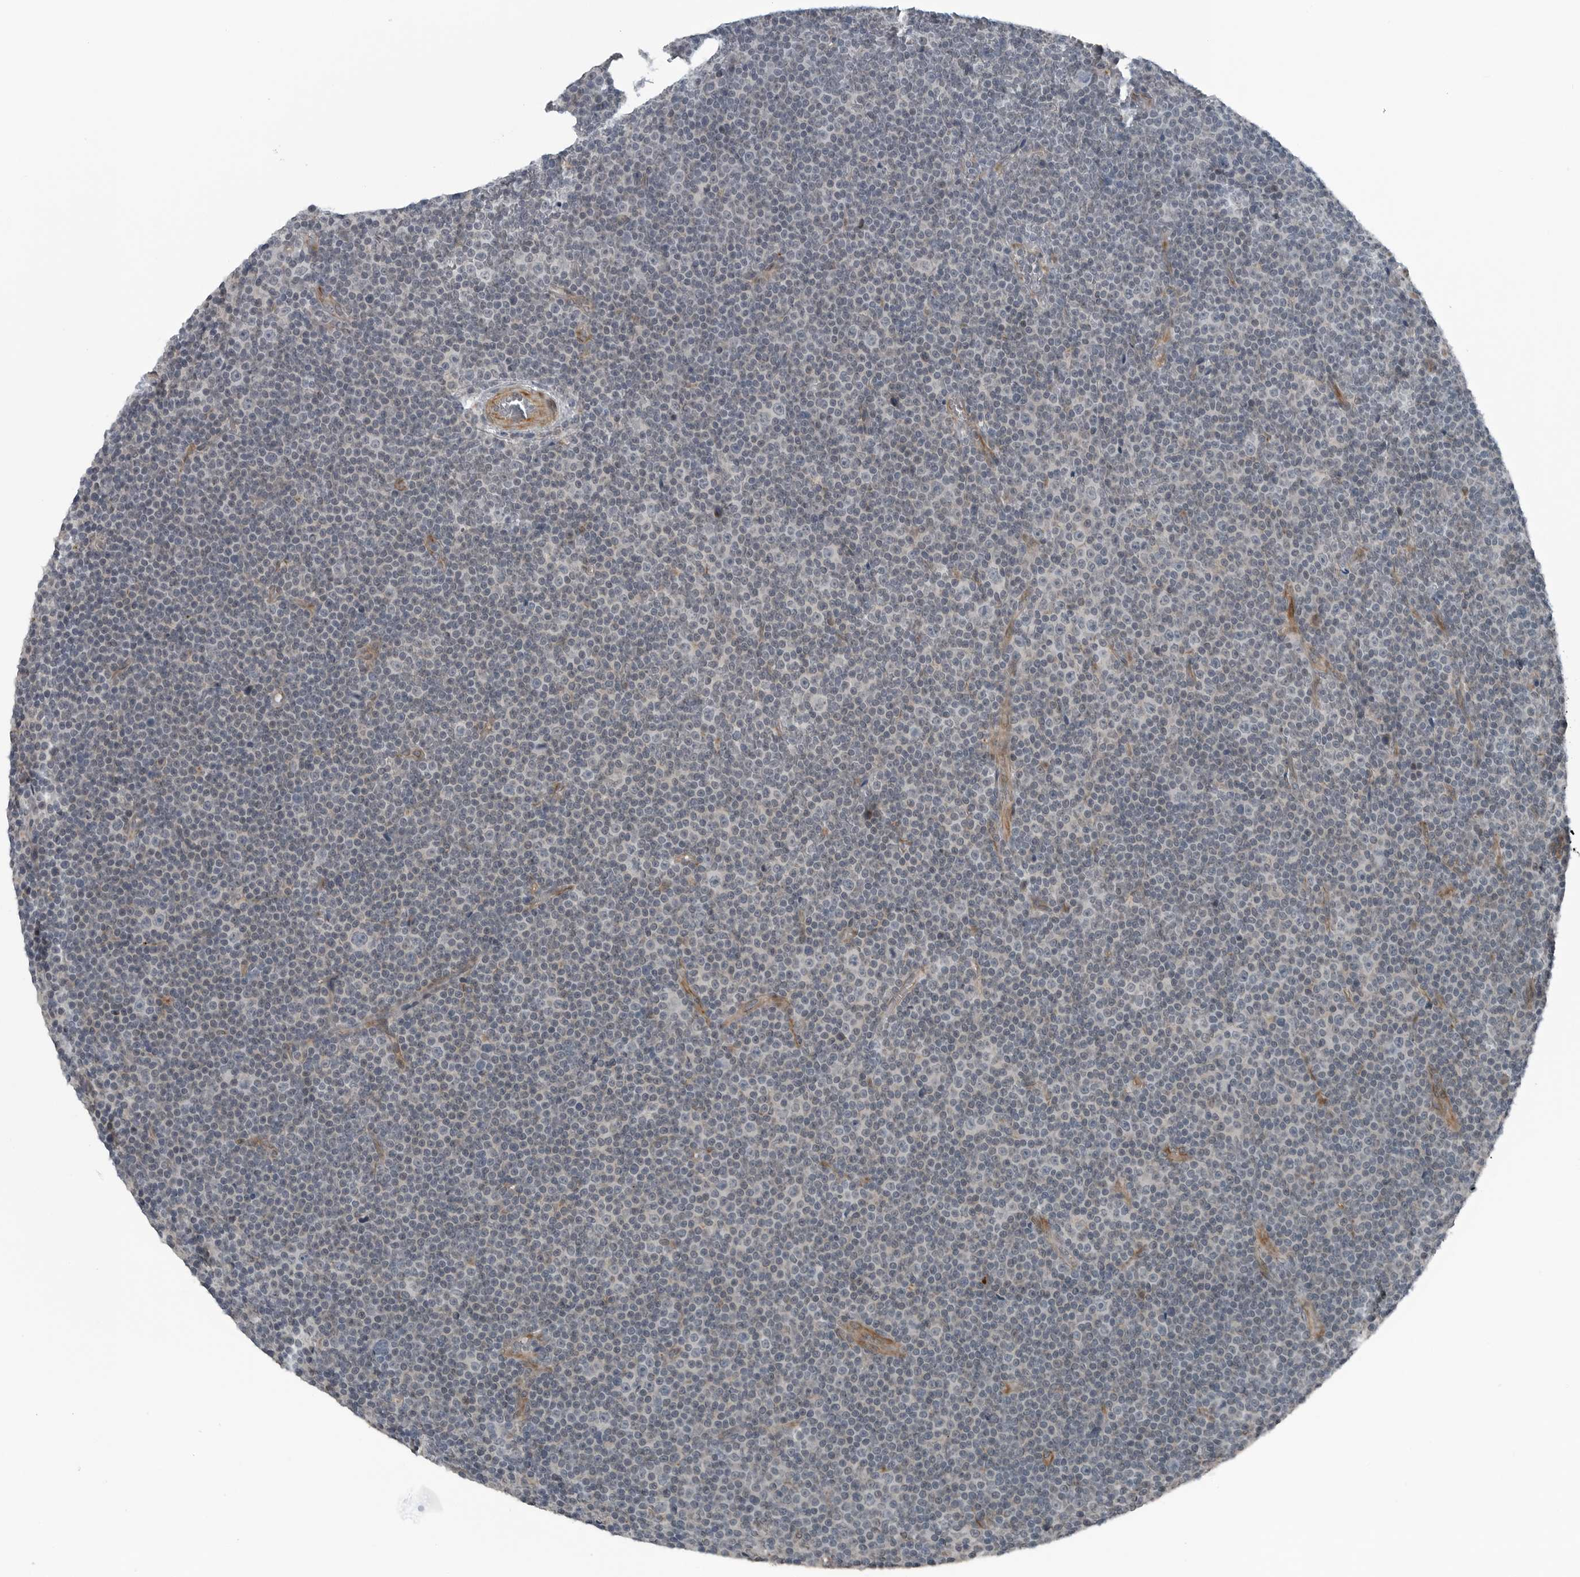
{"staining": {"intensity": "negative", "quantity": "none", "location": "none"}, "tissue": "lymphoma", "cell_type": "Tumor cells", "image_type": "cancer", "snomed": [{"axis": "morphology", "description": "Malignant lymphoma, non-Hodgkin's type, Low grade"}, {"axis": "topography", "description": "Lymph node"}], "caption": "The image reveals no significant positivity in tumor cells of low-grade malignant lymphoma, non-Hodgkin's type.", "gene": "GAK", "patient": {"sex": "female", "age": 67}}